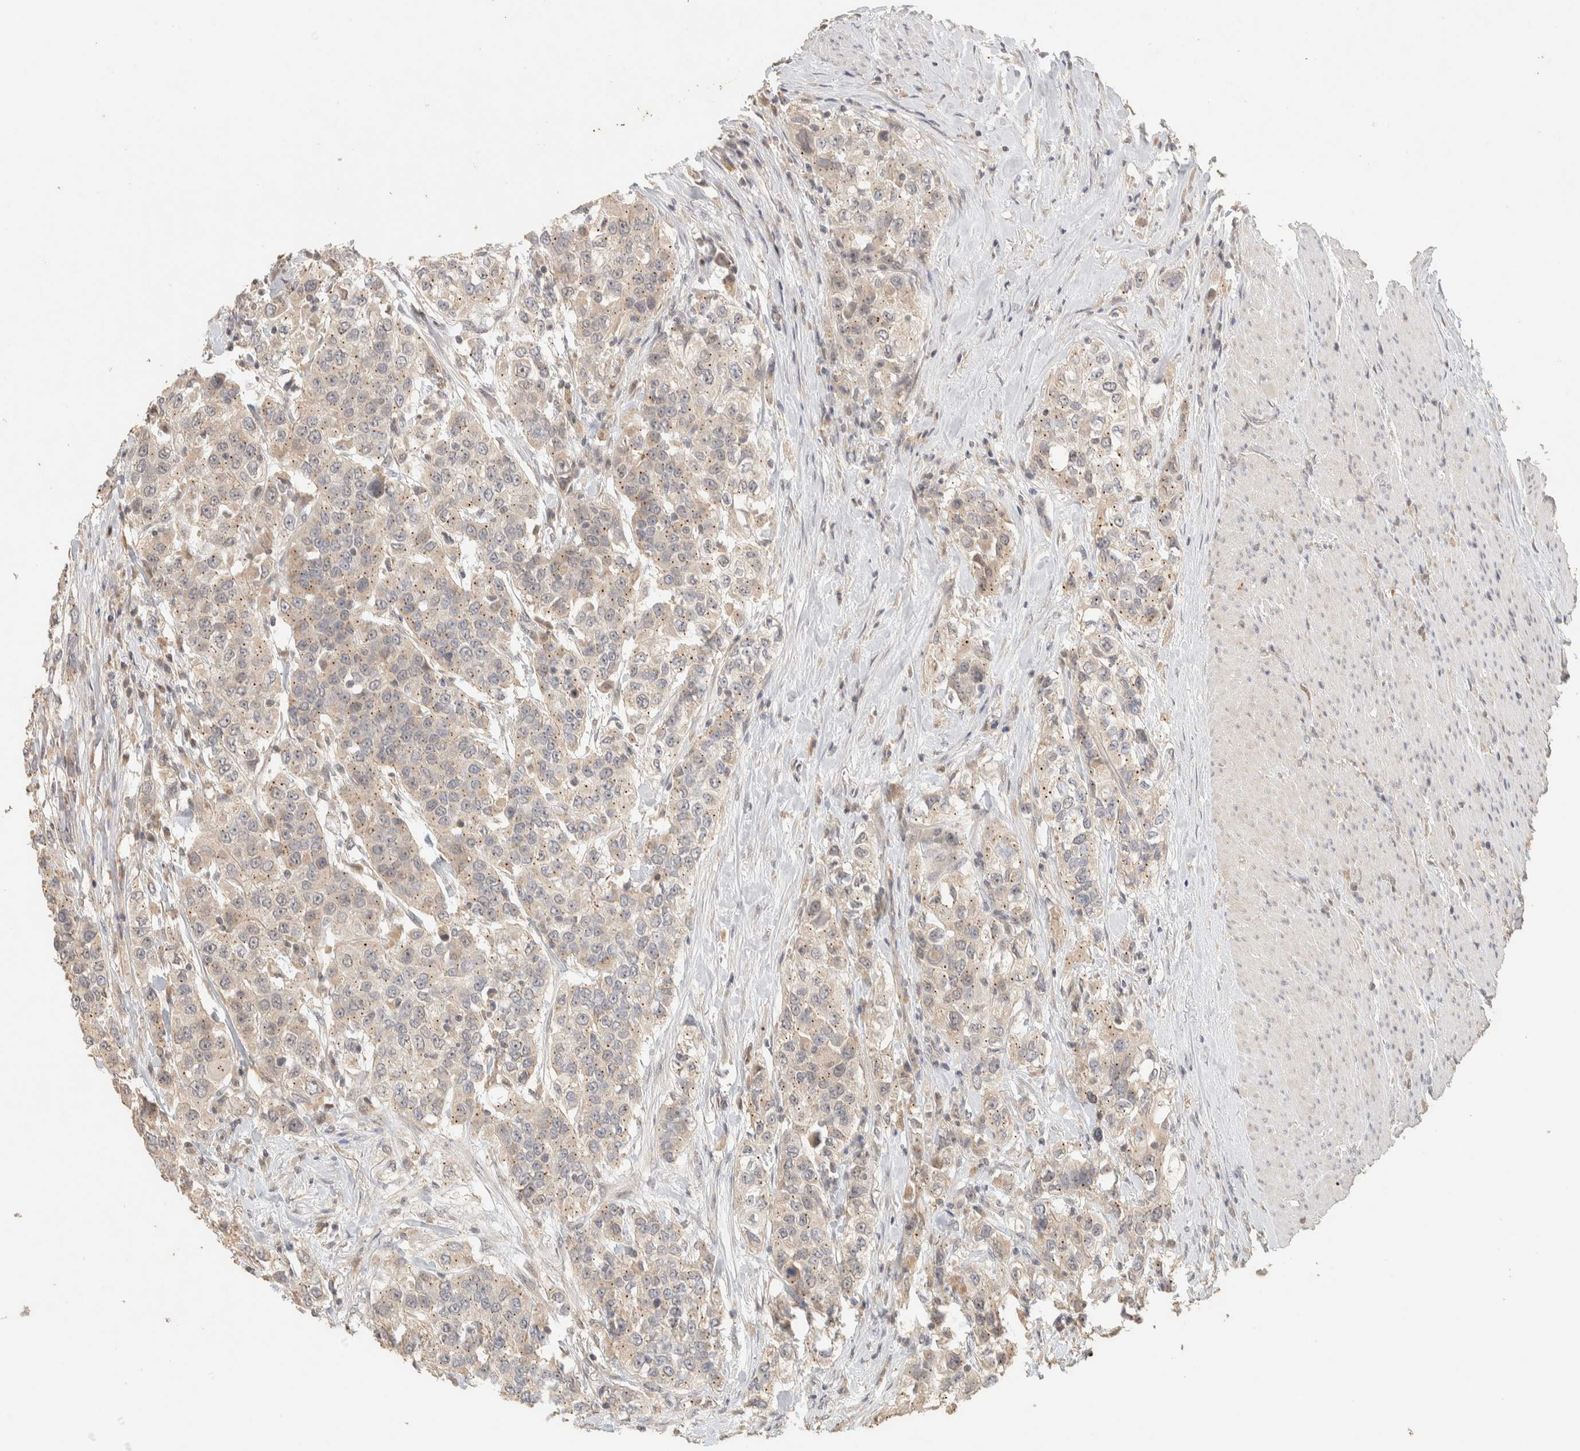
{"staining": {"intensity": "weak", "quantity": "<25%", "location": "cytoplasmic/membranous"}, "tissue": "urothelial cancer", "cell_type": "Tumor cells", "image_type": "cancer", "snomed": [{"axis": "morphology", "description": "Urothelial carcinoma, High grade"}, {"axis": "topography", "description": "Urinary bladder"}], "caption": "Tumor cells show no significant positivity in urothelial cancer.", "gene": "ITPA", "patient": {"sex": "female", "age": 80}}